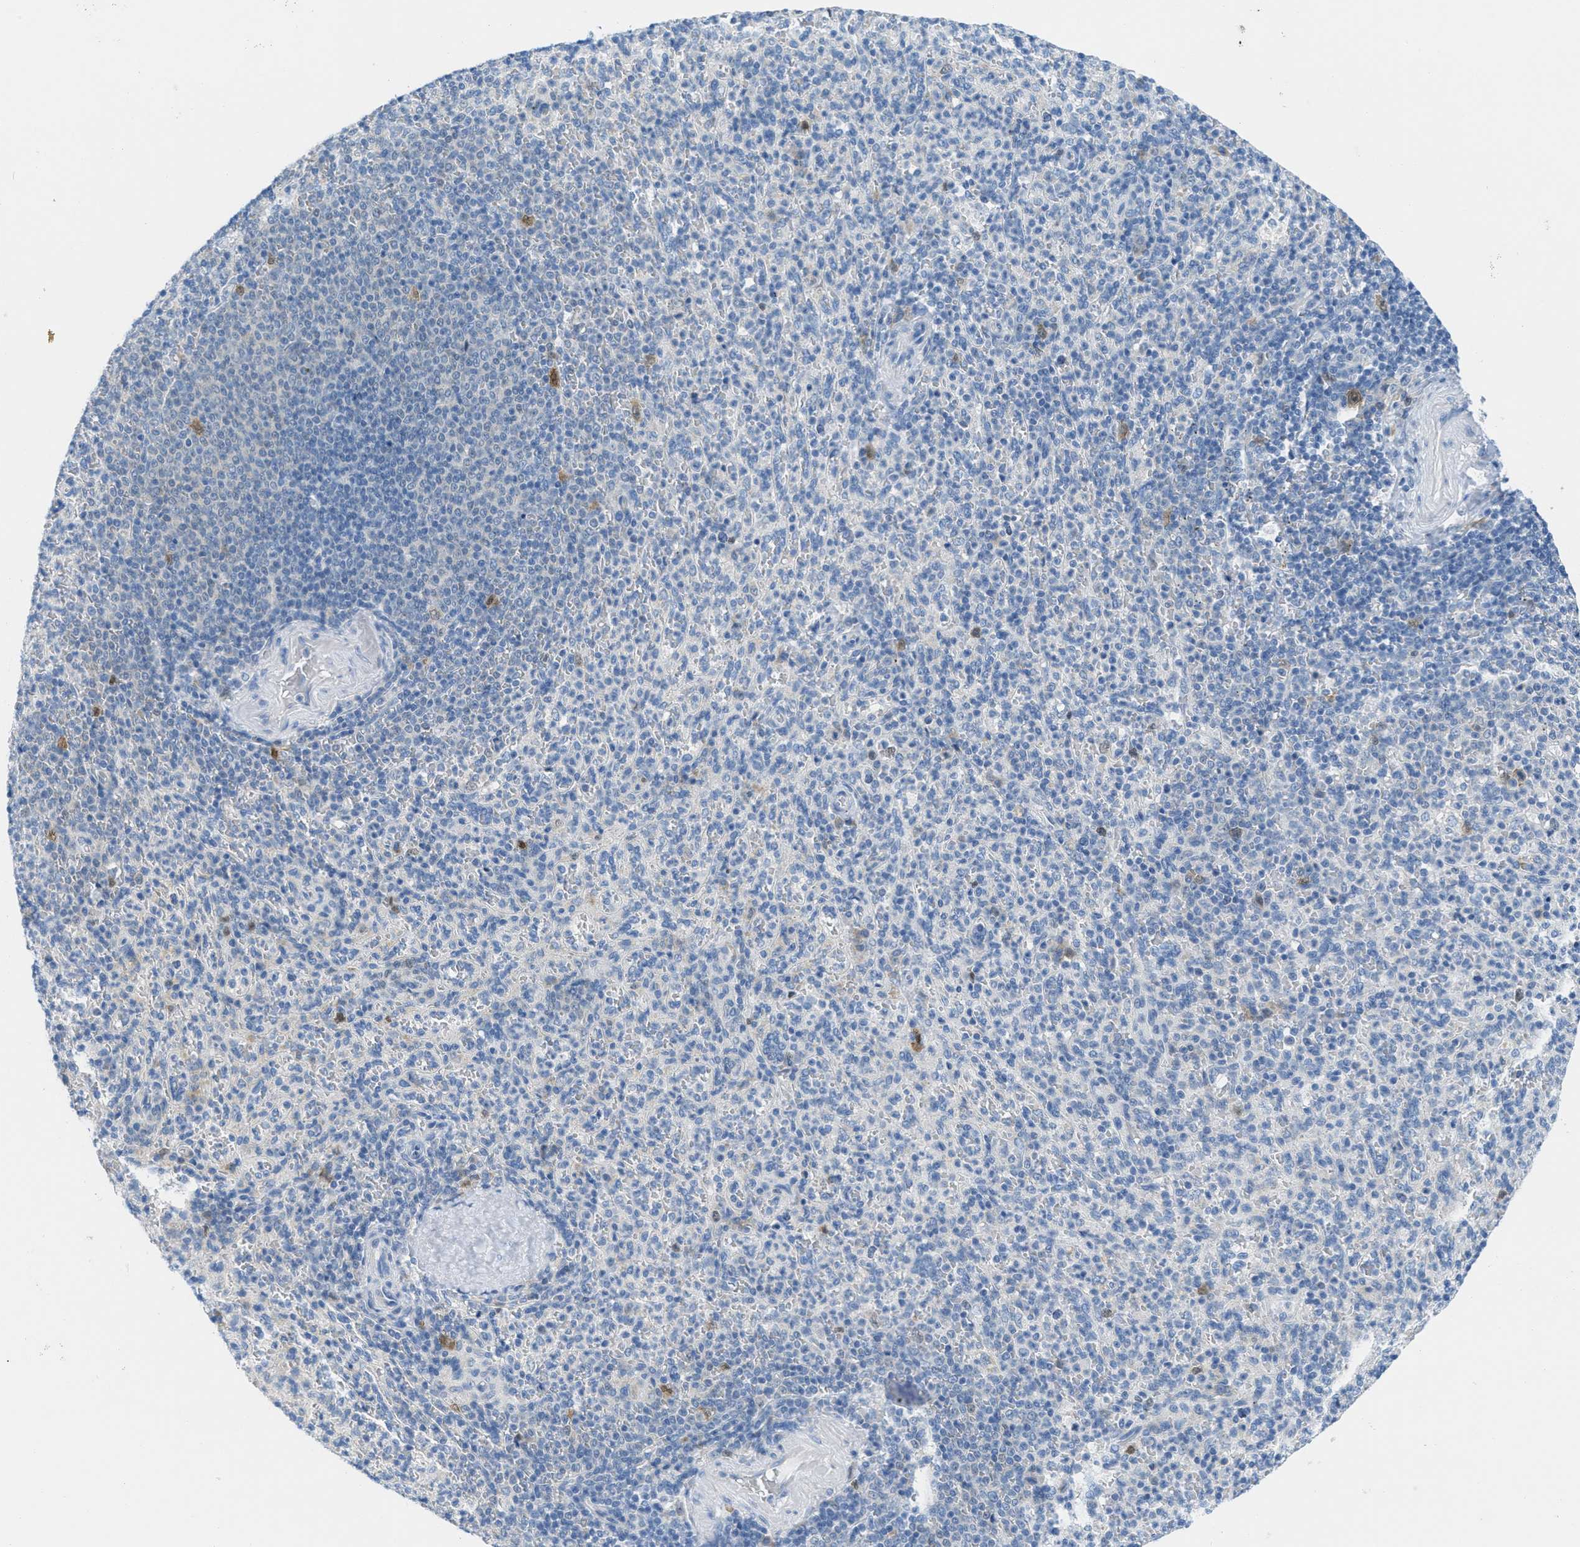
{"staining": {"intensity": "negative", "quantity": "none", "location": "none"}, "tissue": "spleen", "cell_type": "Cells in red pulp", "image_type": "normal", "snomed": [{"axis": "morphology", "description": "Normal tissue, NOS"}, {"axis": "topography", "description": "Spleen"}], "caption": "High power microscopy histopathology image of an IHC histopathology image of unremarkable spleen, revealing no significant staining in cells in red pulp.", "gene": "ORC6", "patient": {"sex": "male", "age": 36}}